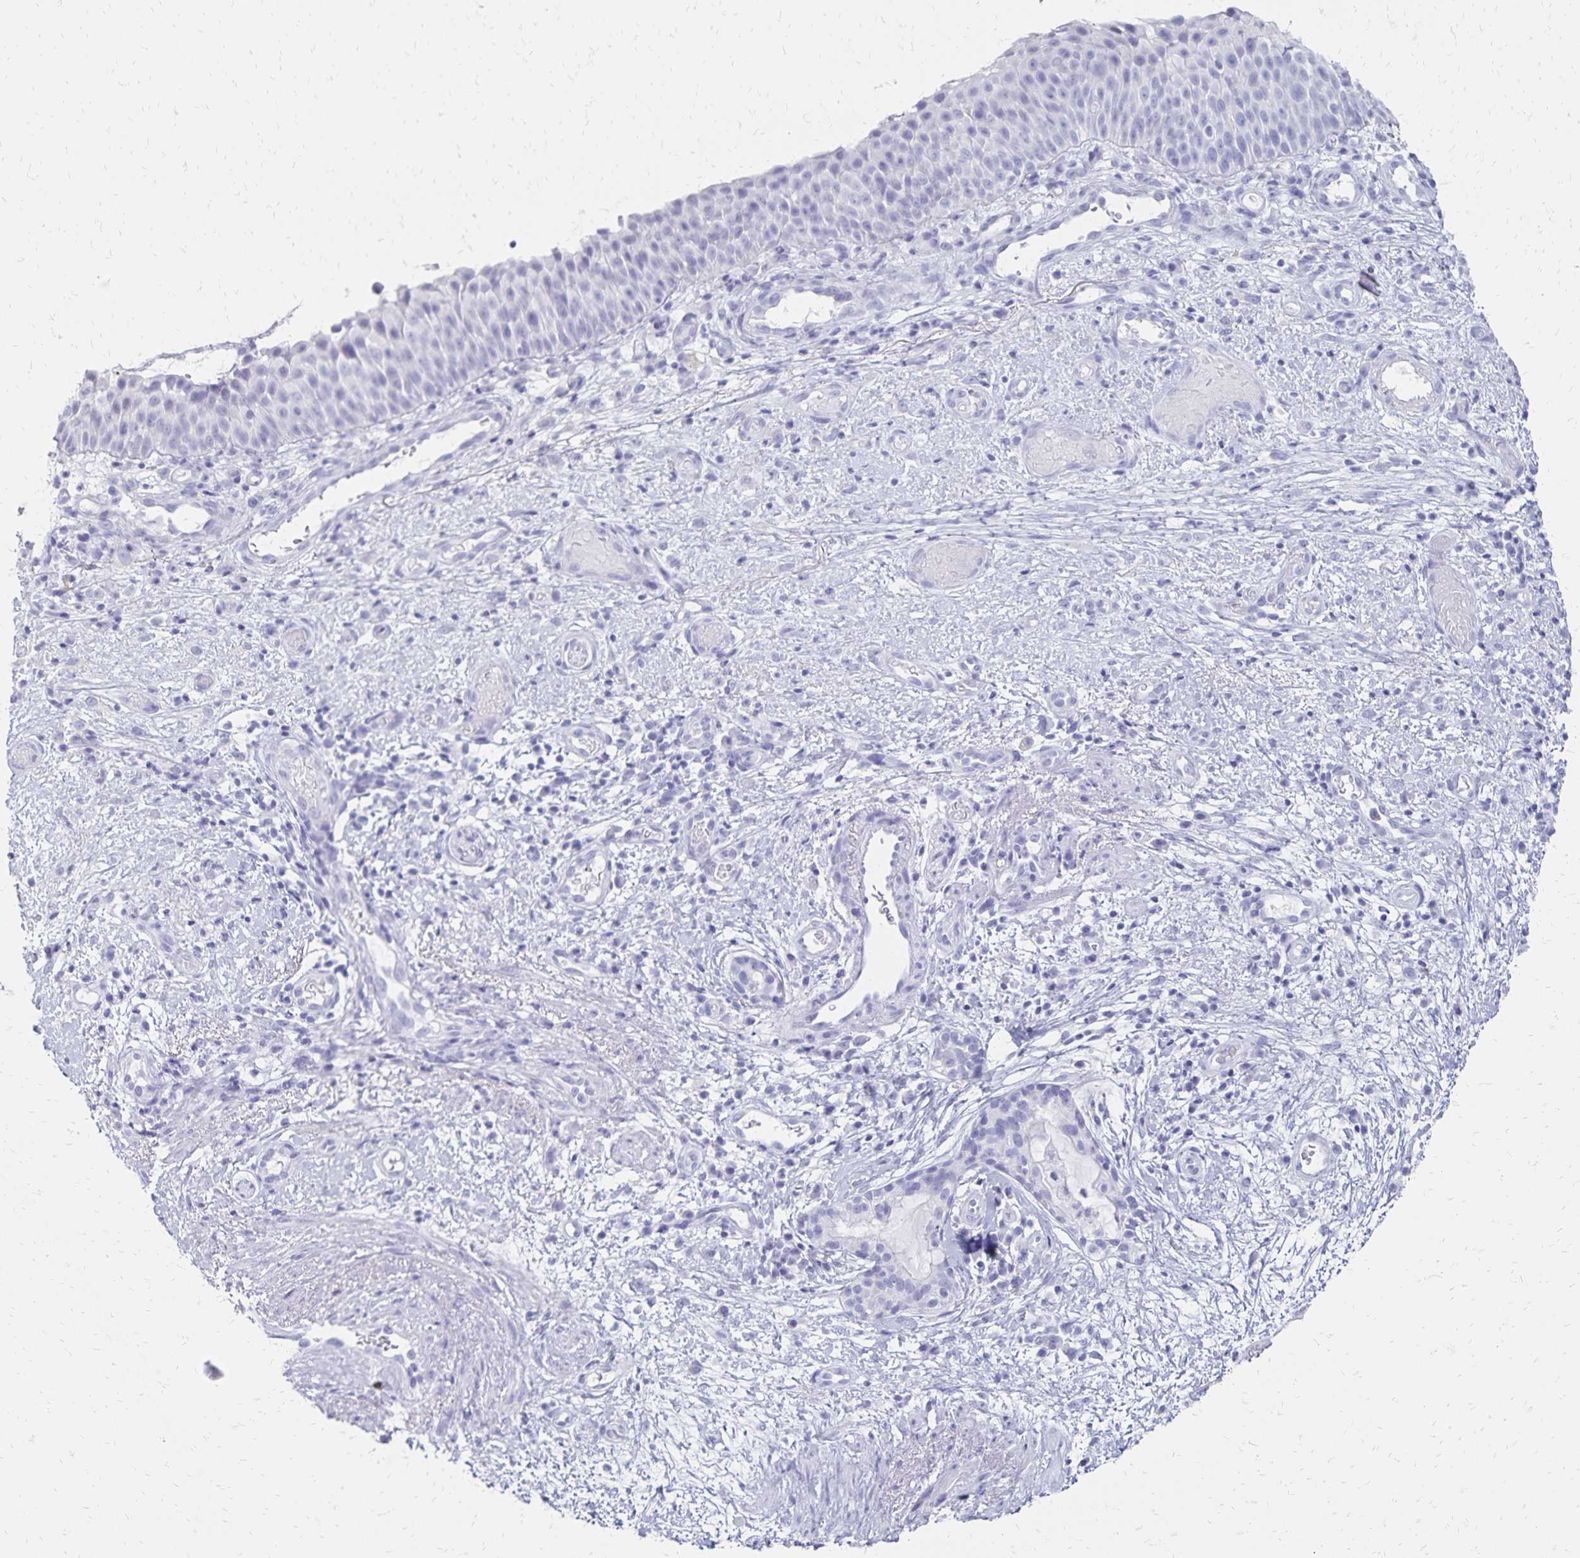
{"staining": {"intensity": "negative", "quantity": "none", "location": "none"}, "tissue": "nasopharynx", "cell_type": "Respiratory epithelial cells", "image_type": "normal", "snomed": [{"axis": "morphology", "description": "Normal tissue, NOS"}, {"axis": "morphology", "description": "Inflammation, NOS"}, {"axis": "topography", "description": "Nasopharynx"}], "caption": "High magnification brightfield microscopy of benign nasopharynx stained with DAB (3,3'-diaminobenzidine) (brown) and counterstained with hematoxylin (blue): respiratory epithelial cells show no significant positivity. Brightfield microscopy of immunohistochemistry stained with DAB (3,3'-diaminobenzidine) (brown) and hematoxylin (blue), captured at high magnification.", "gene": "GIP", "patient": {"sex": "male", "age": 54}}